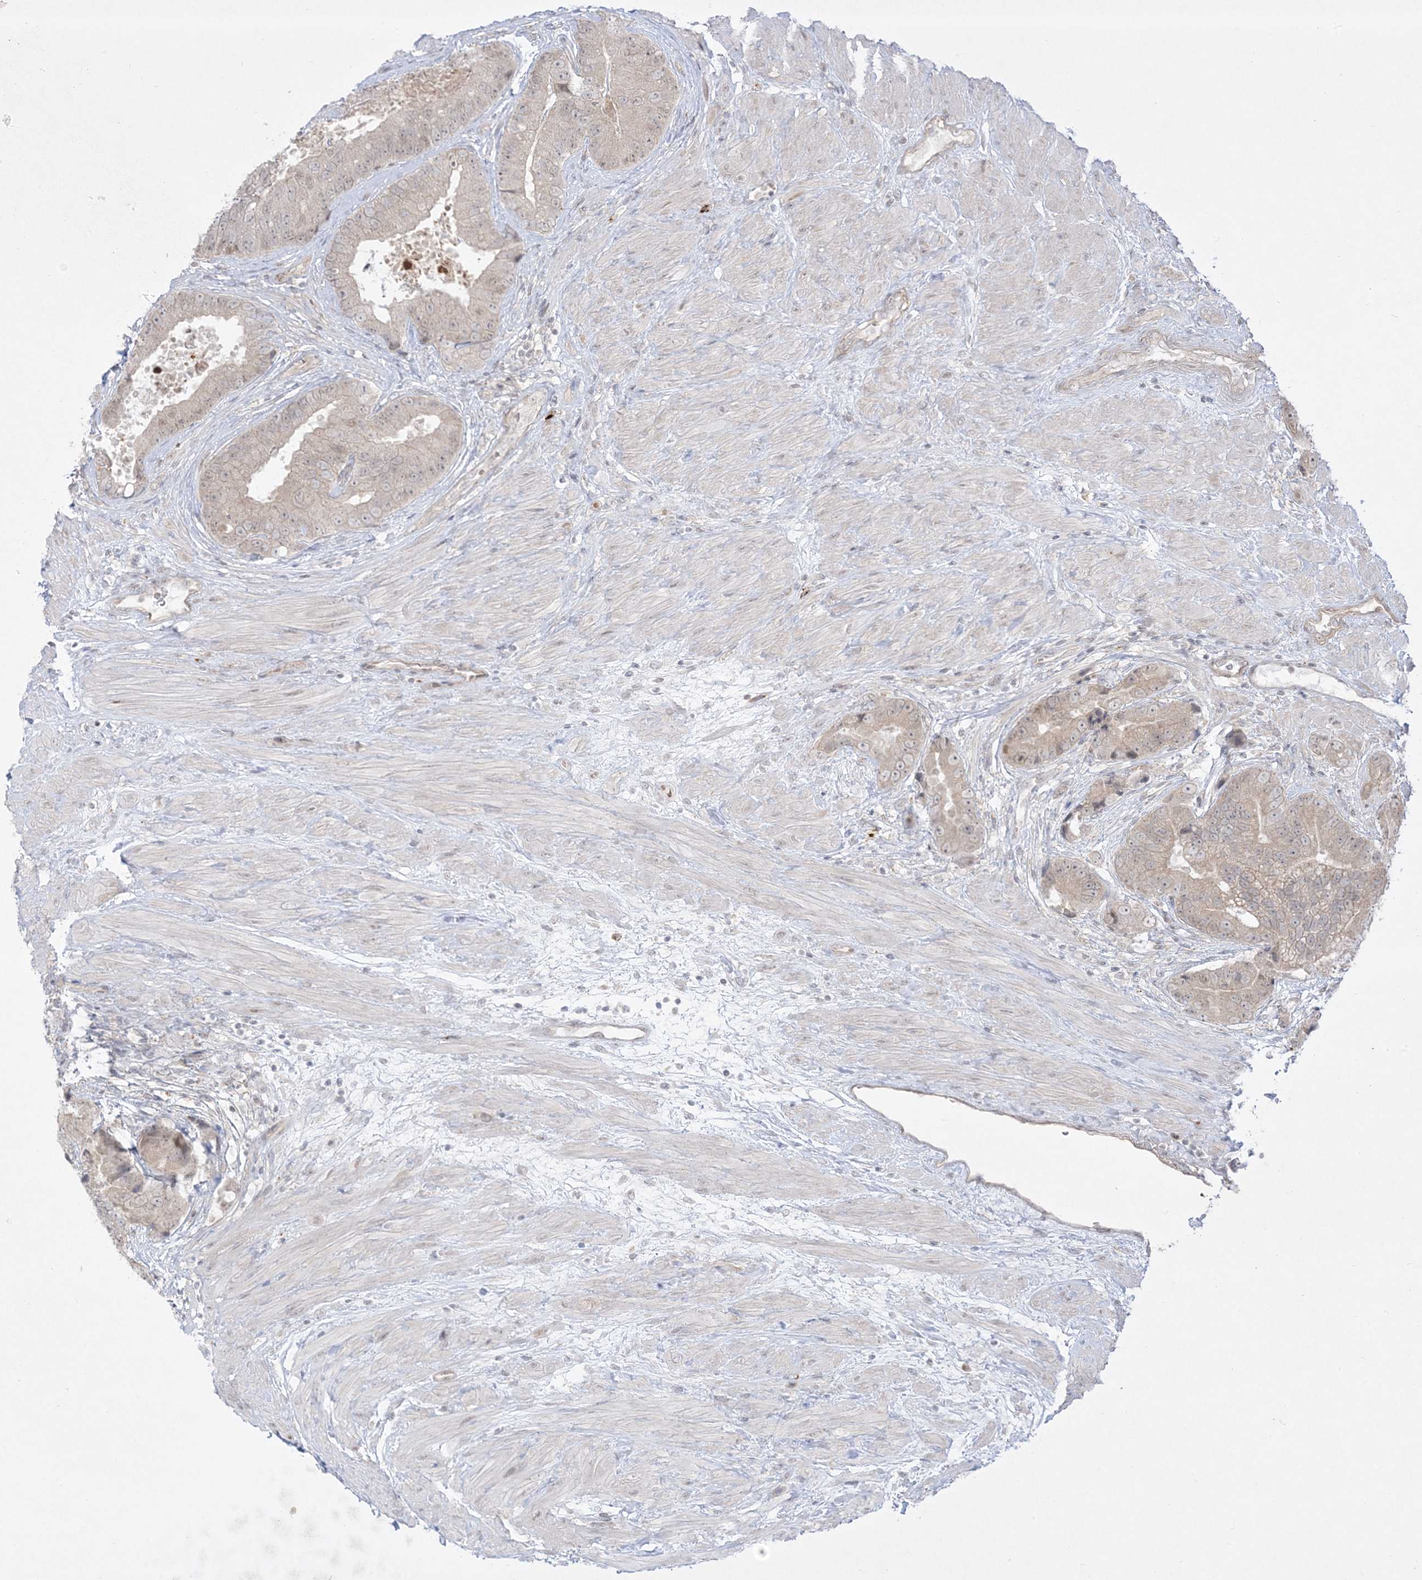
{"staining": {"intensity": "weak", "quantity": "25%-75%", "location": "cytoplasmic/membranous"}, "tissue": "prostate cancer", "cell_type": "Tumor cells", "image_type": "cancer", "snomed": [{"axis": "morphology", "description": "Adenocarcinoma, High grade"}, {"axis": "topography", "description": "Prostate"}], "caption": "This is a histology image of IHC staining of prostate cancer (high-grade adenocarcinoma), which shows weak staining in the cytoplasmic/membranous of tumor cells.", "gene": "PTK6", "patient": {"sex": "male", "age": 70}}